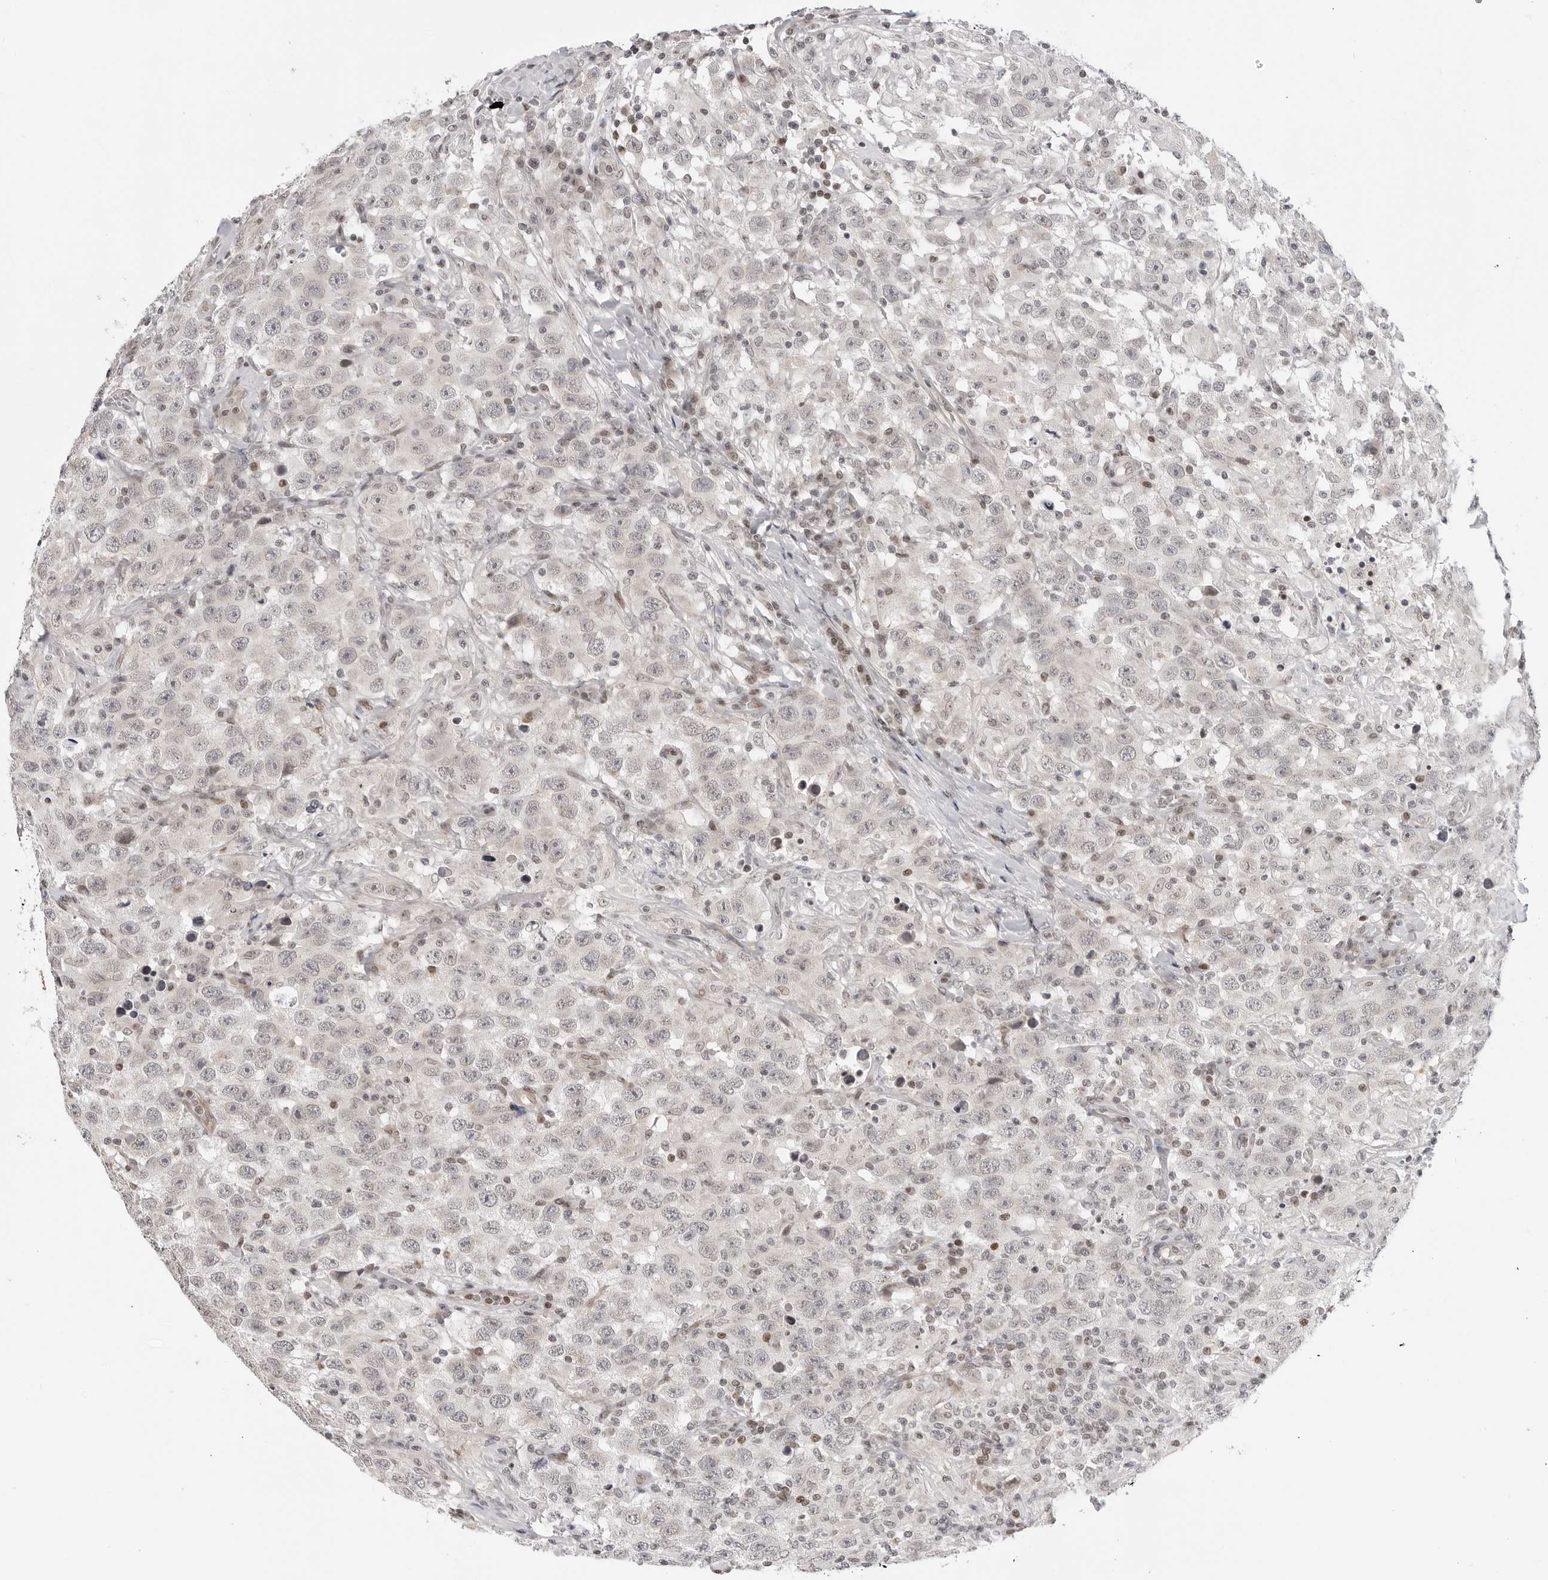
{"staining": {"intensity": "weak", "quantity": "25%-75%", "location": "cytoplasmic/membranous,nuclear"}, "tissue": "testis cancer", "cell_type": "Tumor cells", "image_type": "cancer", "snomed": [{"axis": "morphology", "description": "Seminoma, NOS"}, {"axis": "topography", "description": "Testis"}], "caption": "DAB (3,3'-diaminobenzidine) immunohistochemical staining of testis cancer shows weak cytoplasmic/membranous and nuclear protein positivity in approximately 25%-75% of tumor cells.", "gene": "C8orf33", "patient": {"sex": "male", "age": 41}}